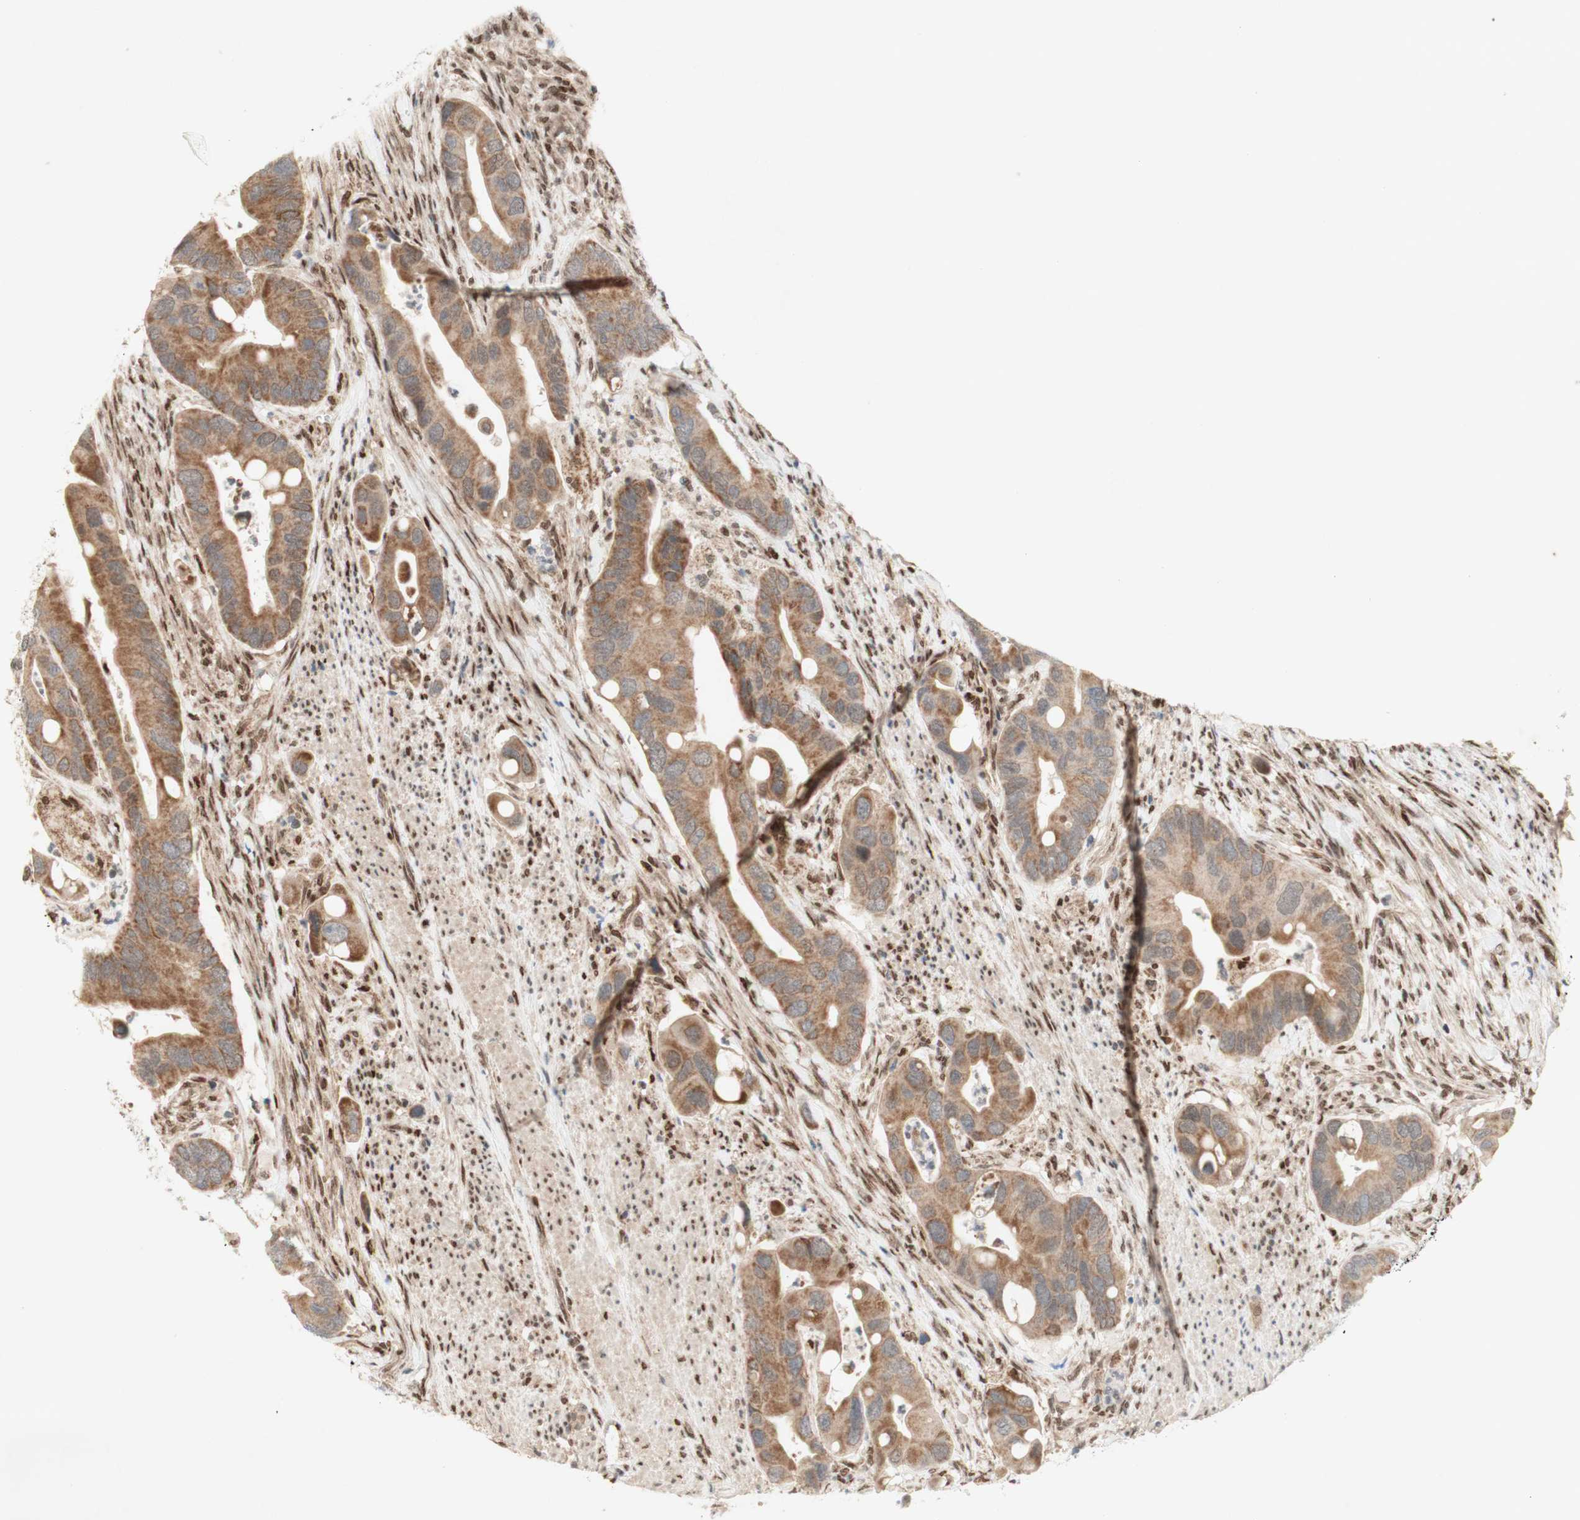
{"staining": {"intensity": "weak", "quantity": ">75%", "location": "cytoplasmic/membranous"}, "tissue": "colorectal cancer", "cell_type": "Tumor cells", "image_type": "cancer", "snomed": [{"axis": "morphology", "description": "Adenocarcinoma, NOS"}, {"axis": "topography", "description": "Rectum"}], "caption": "Colorectal adenocarcinoma tissue shows weak cytoplasmic/membranous positivity in approximately >75% of tumor cells, visualized by immunohistochemistry. (DAB (3,3'-diaminobenzidine) IHC with brightfield microscopy, high magnification).", "gene": "DNMT3A", "patient": {"sex": "female", "age": 57}}